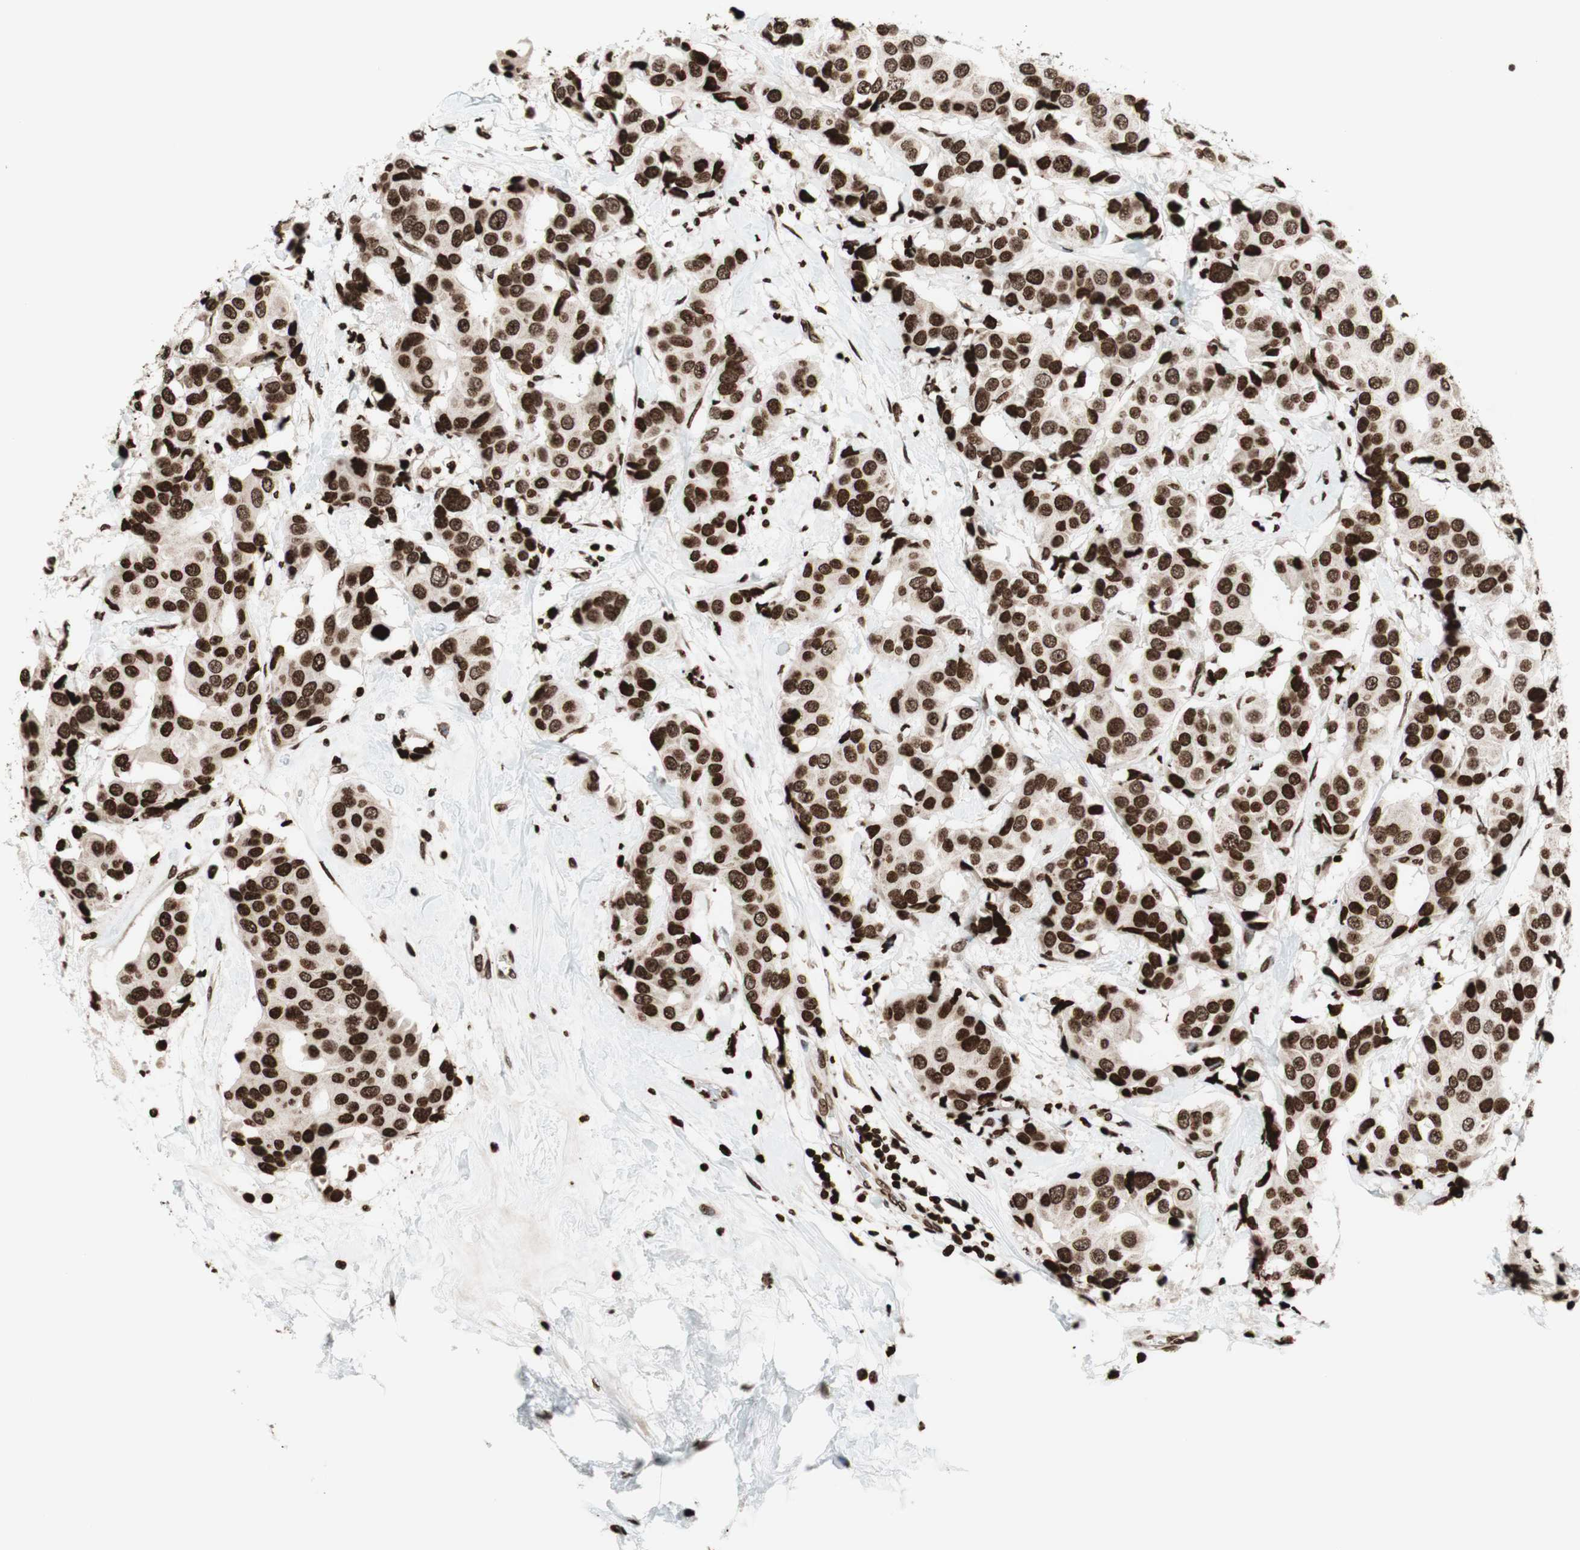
{"staining": {"intensity": "strong", "quantity": ">75%", "location": "nuclear"}, "tissue": "breast cancer", "cell_type": "Tumor cells", "image_type": "cancer", "snomed": [{"axis": "morphology", "description": "Normal tissue, NOS"}, {"axis": "morphology", "description": "Duct carcinoma"}, {"axis": "topography", "description": "Breast"}], "caption": "The micrograph reveals a brown stain indicating the presence of a protein in the nuclear of tumor cells in breast cancer. (Brightfield microscopy of DAB IHC at high magnification).", "gene": "NCOA3", "patient": {"sex": "female", "age": 39}}